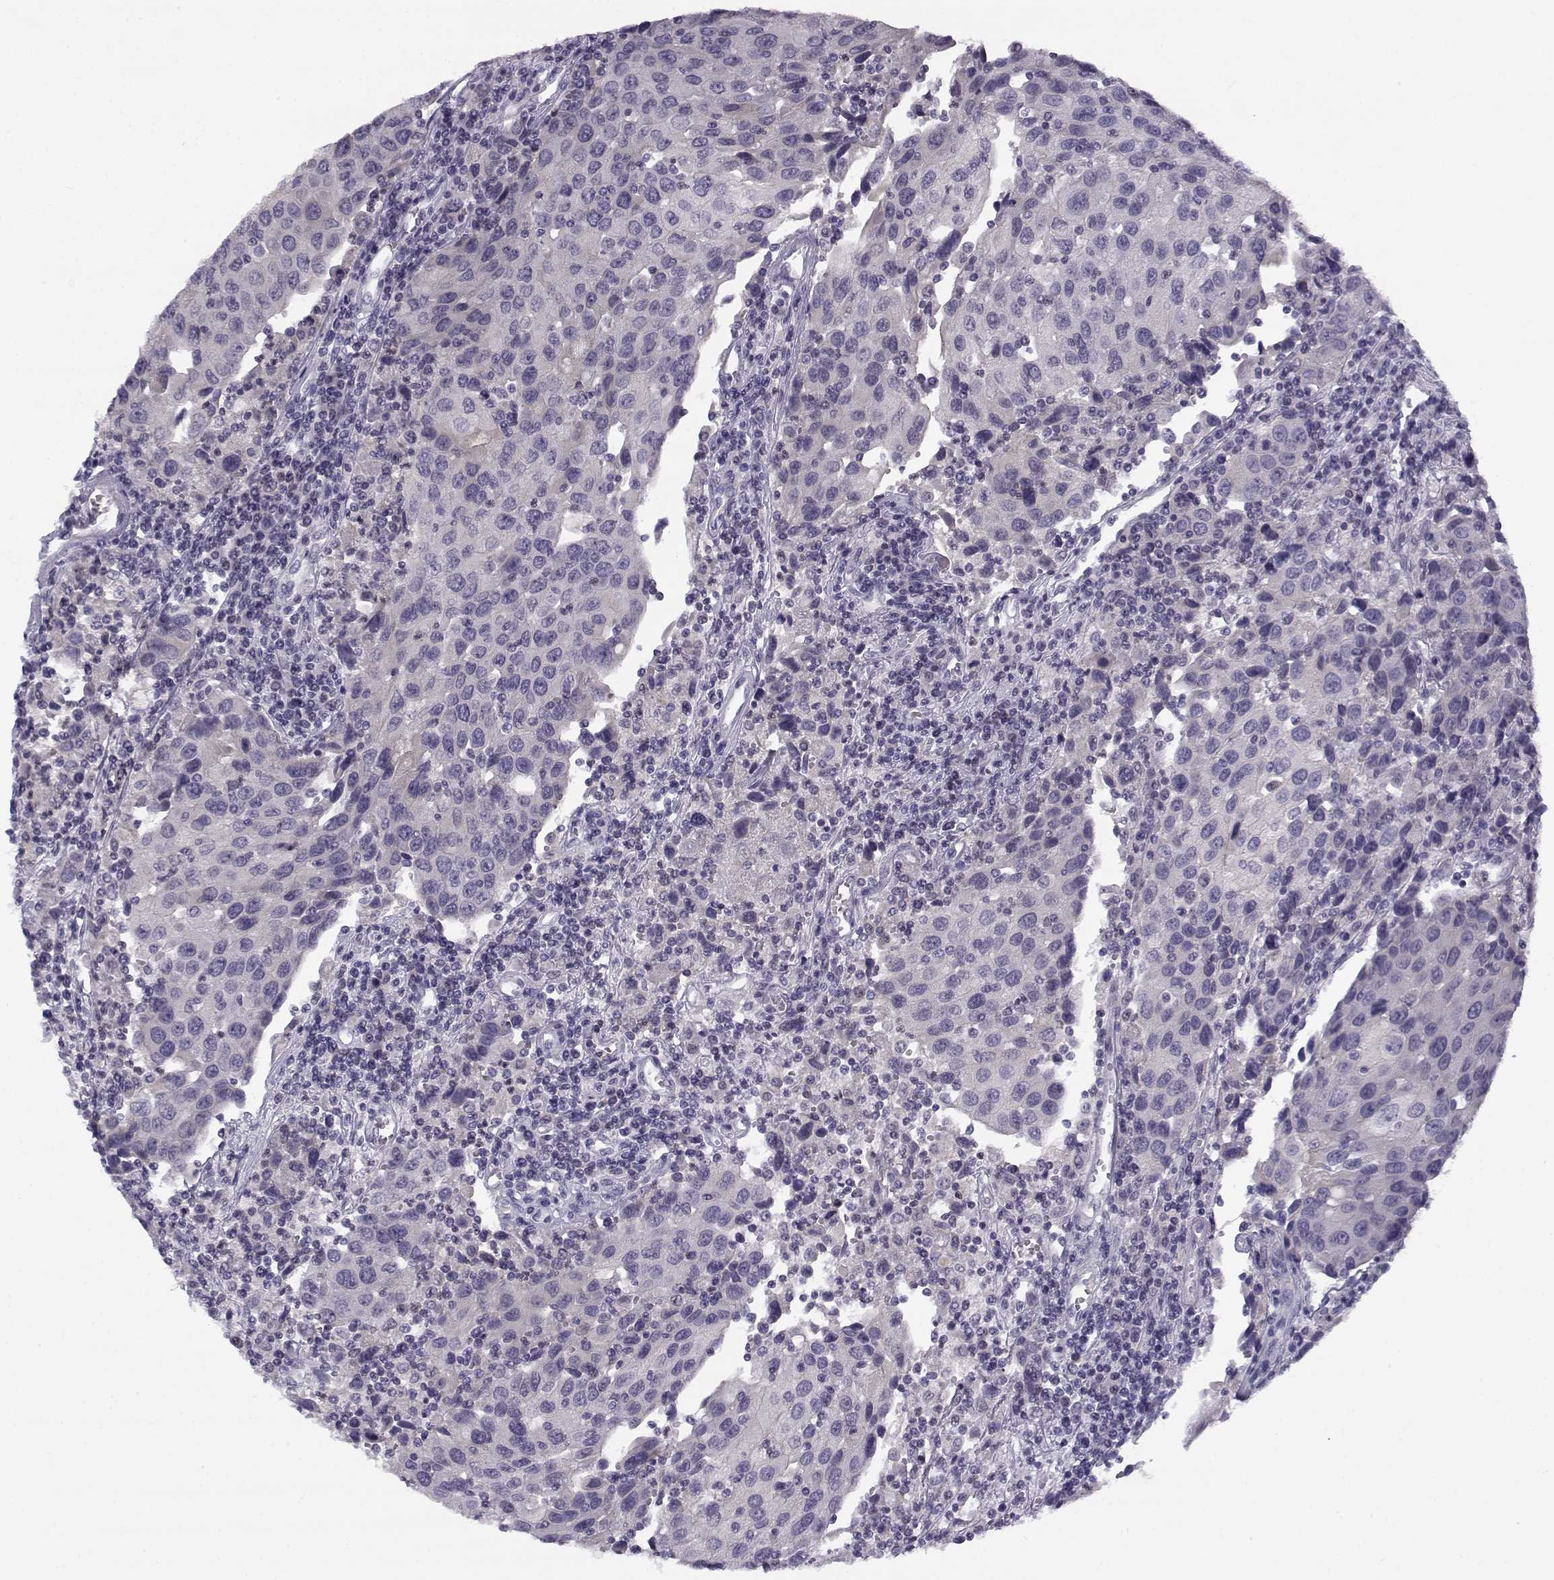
{"staining": {"intensity": "negative", "quantity": "none", "location": "none"}, "tissue": "urothelial cancer", "cell_type": "Tumor cells", "image_type": "cancer", "snomed": [{"axis": "morphology", "description": "Urothelial carcinoma, High grade"}, {"axis": "topography", "description": "Urinary bladder"}], "caption": "Urothelial carcinoma (high-grade) was stained to show a protein in brown. There is no significant expression in tumor cells.", "gene": "DDX25", "patient": {"sex": "female", "age": 85}}